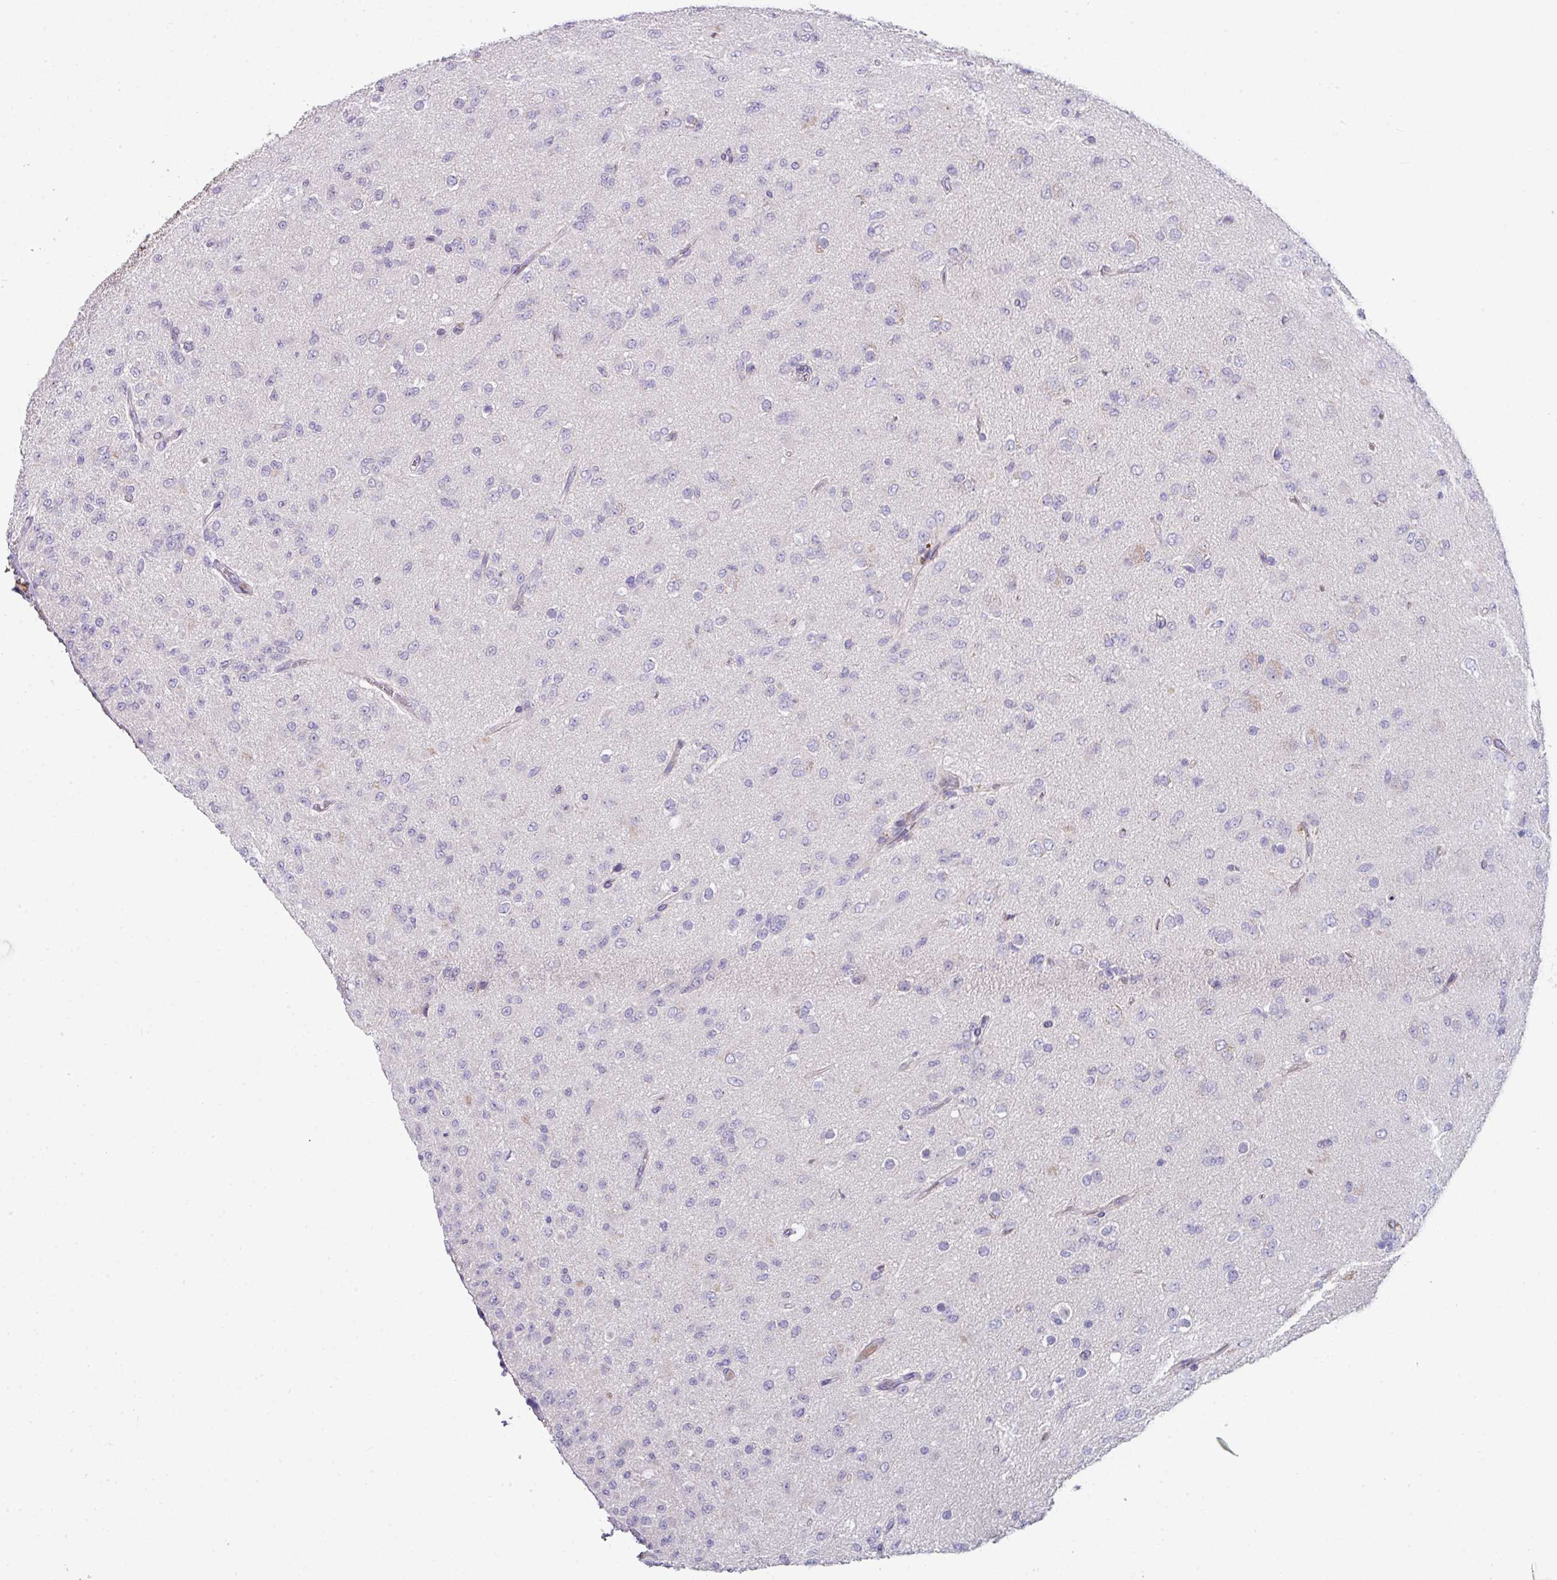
{"staining": {"intensity": "negative", "quantity": "none", "location": "none"}, "tissue": "glioma", "cell_type": "Tumor cells", "image_type": "cancer", "snomed": [{"axis": "morphology", "description": "Glioma, malignant, Low grade"}, {"axis": "topography", "description": "Brain"}], "caption": "Protein analysis of glioma displays no significant positivity in tumor cells.", "gene": "SLAMF6", "patient": {"sex": "male", "age": 65}}